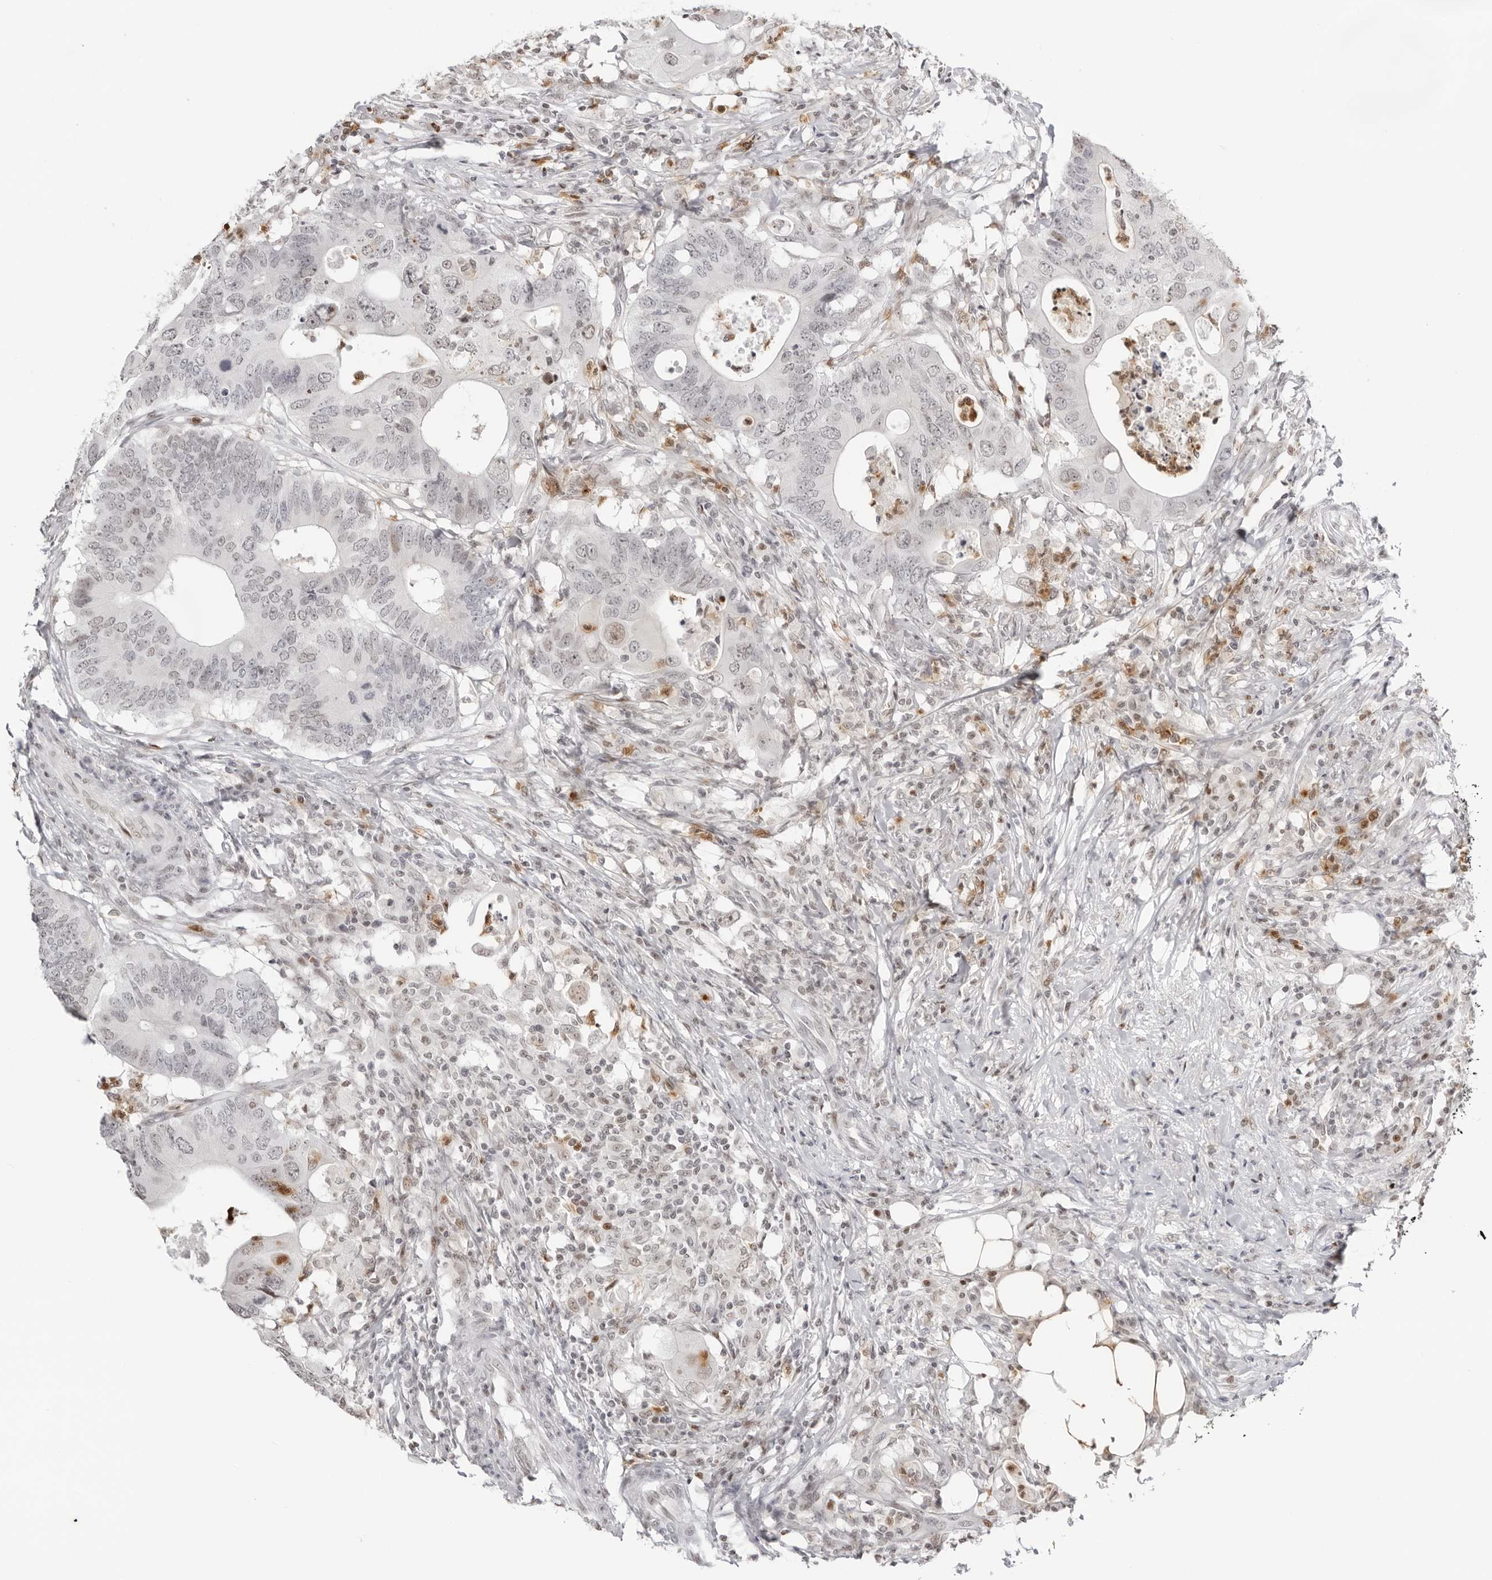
{"staining": {"intensity": "negative", "quantity": "none", "location": "none"}, "tissue": "colorectal cancer", "cell_type": "Tumor cells", "image_type": "cancer", "snomed": [{"axis": "morphology", "description": "Adenocarcinoma, NOS"}, {"axis": "topography", "description": "Colon"}], "caption": "An IHC histopathology image of adenocarcinoma (colorectal) is shown. There is no staining in tumor cells of adenocarcinoma (colorectal).", "gene": "RNF146", "patient": {"sex": "male", "age": 71}}